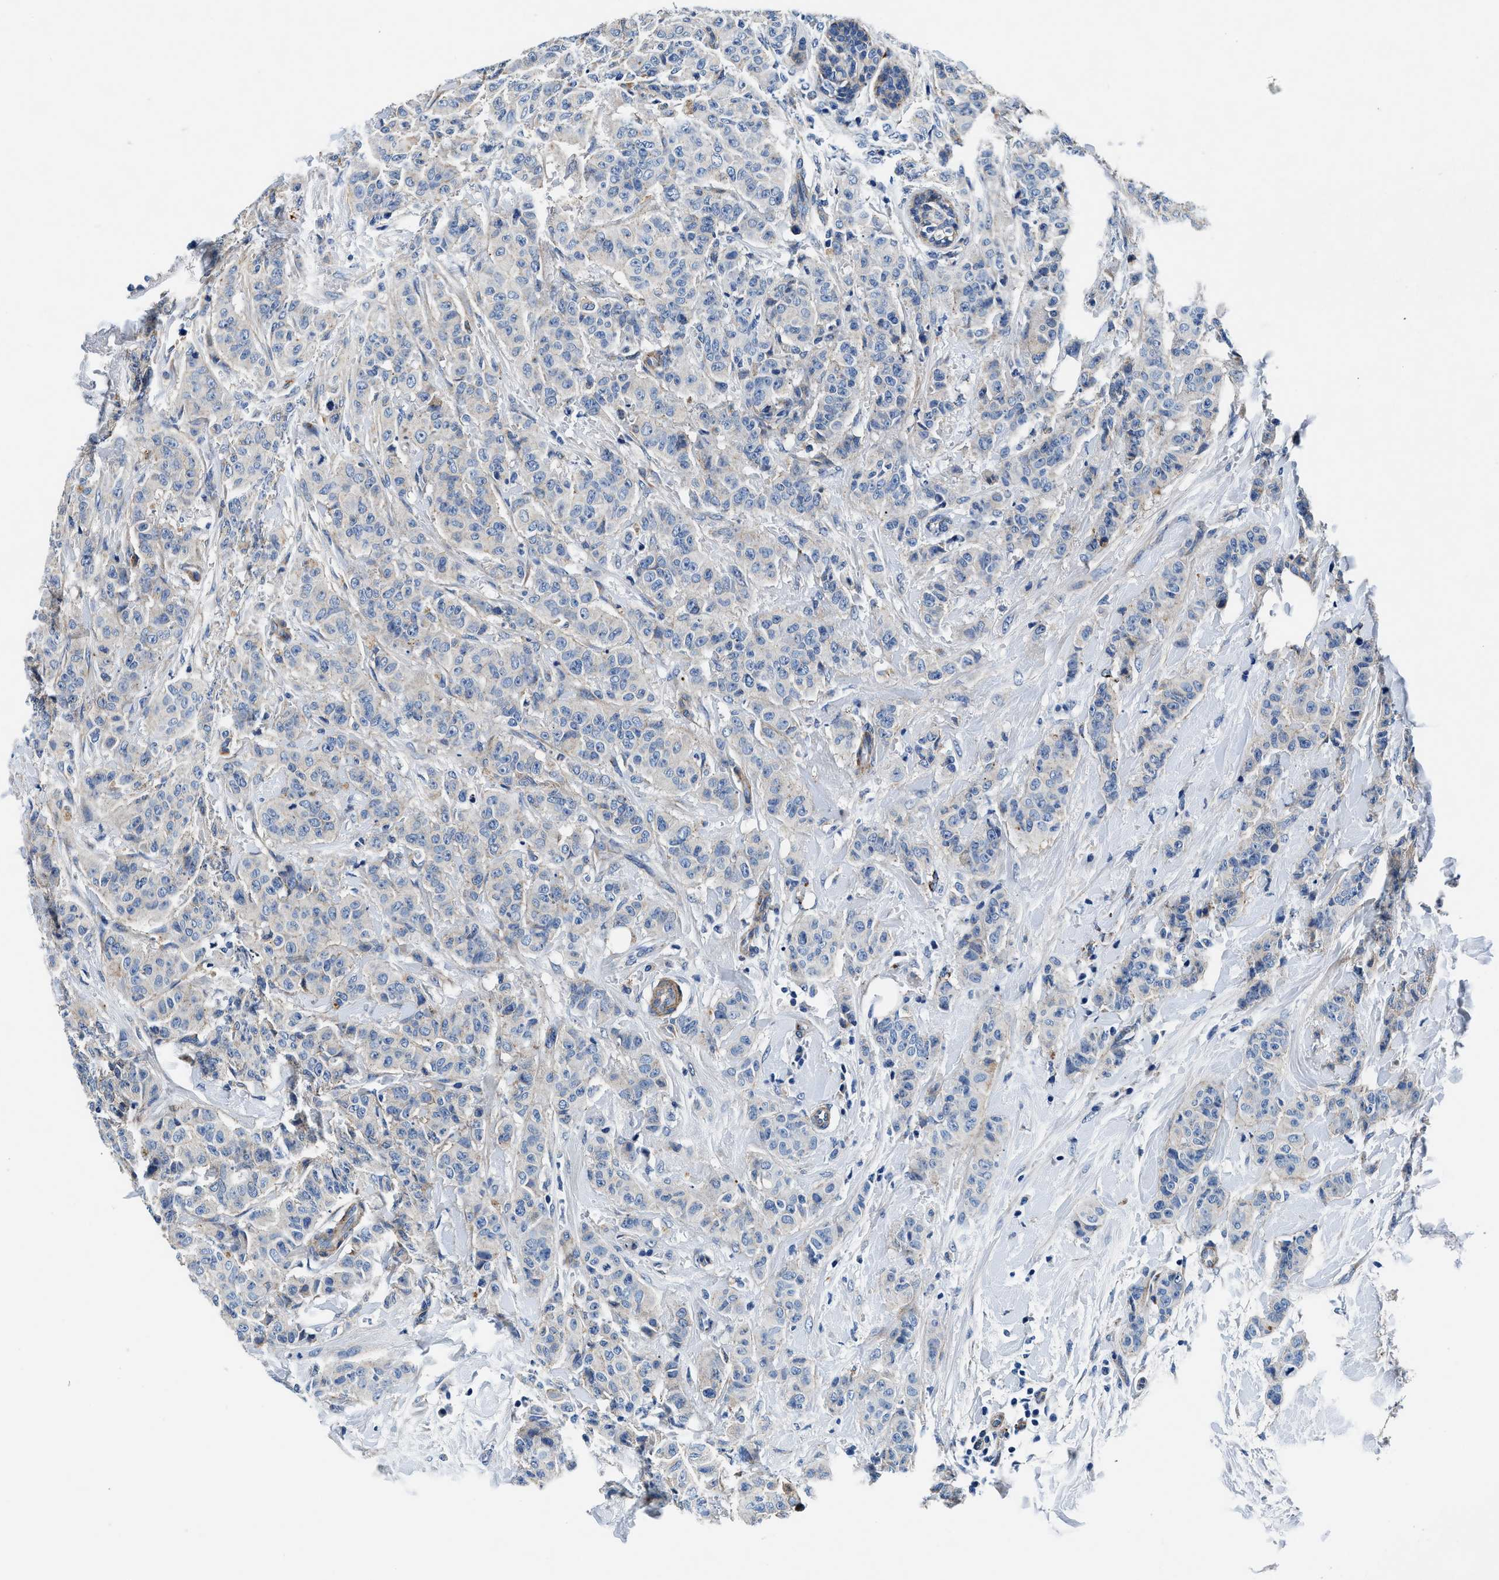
{"staining": {"intensity": "negative", "quantity": "none", "location": "none"}, "tissue": "breast cancer", "cell_type": "Tumor cells", "image_type": "cancer", "snomed": [{"axis": "morphology", "description": "Normal tissue, NOS"}, {"axis": "morphology", "description": "Duct carcinoma"}, {"axis": "topography", "description": "Breast"}], "caption": "Immunohistochemistry micrograph of neoplastic tissue: breast cancer (invasive ductal carcinoma) stained with DAB (3,3'-diaminobenzidine) shows no significant protein positivity in tumor cells.", "gene": "DAG1", "patient": {"sex": "female", "age": 40}}